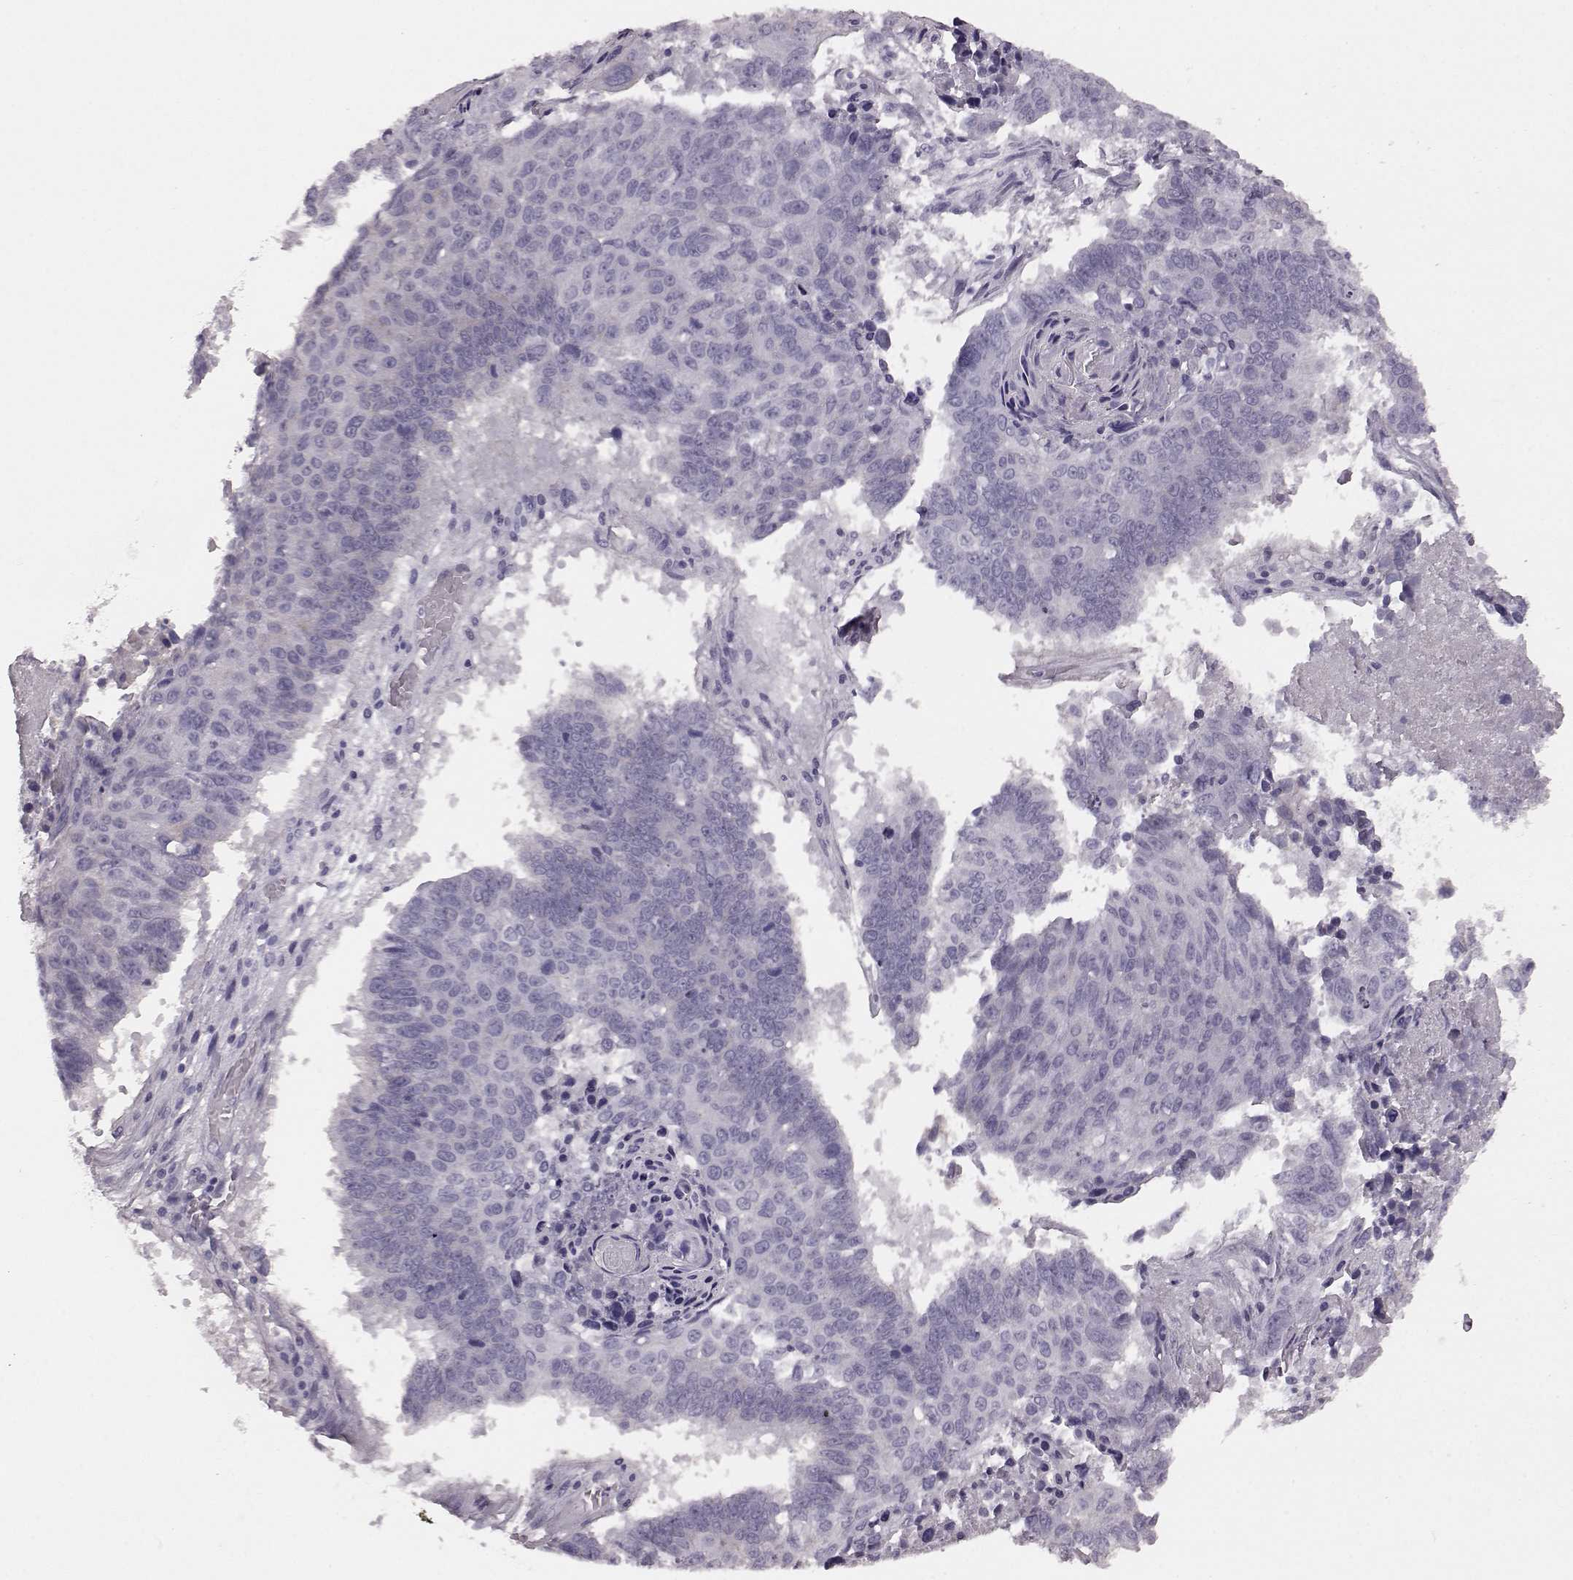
{"staining": {"intensity": "negative", "quantity": "none", "location": "none"}, "tissue": "lung cancer", "cell_type": "Tumor cells", "image_type": "cancer", "snomed": [{"axis": "morphology", "description": "Squamous cell carcinoma, NOS"}, {"axis": "topography", "description": "Lung"}], "caption": "DAB (3,3'-diaminobenzidine) immunohistochemical staining of lung cancer displays no significant expression in tumor cells.", "gene": "CRYBA2", "patient": {"sex": "male", "age": 73}}